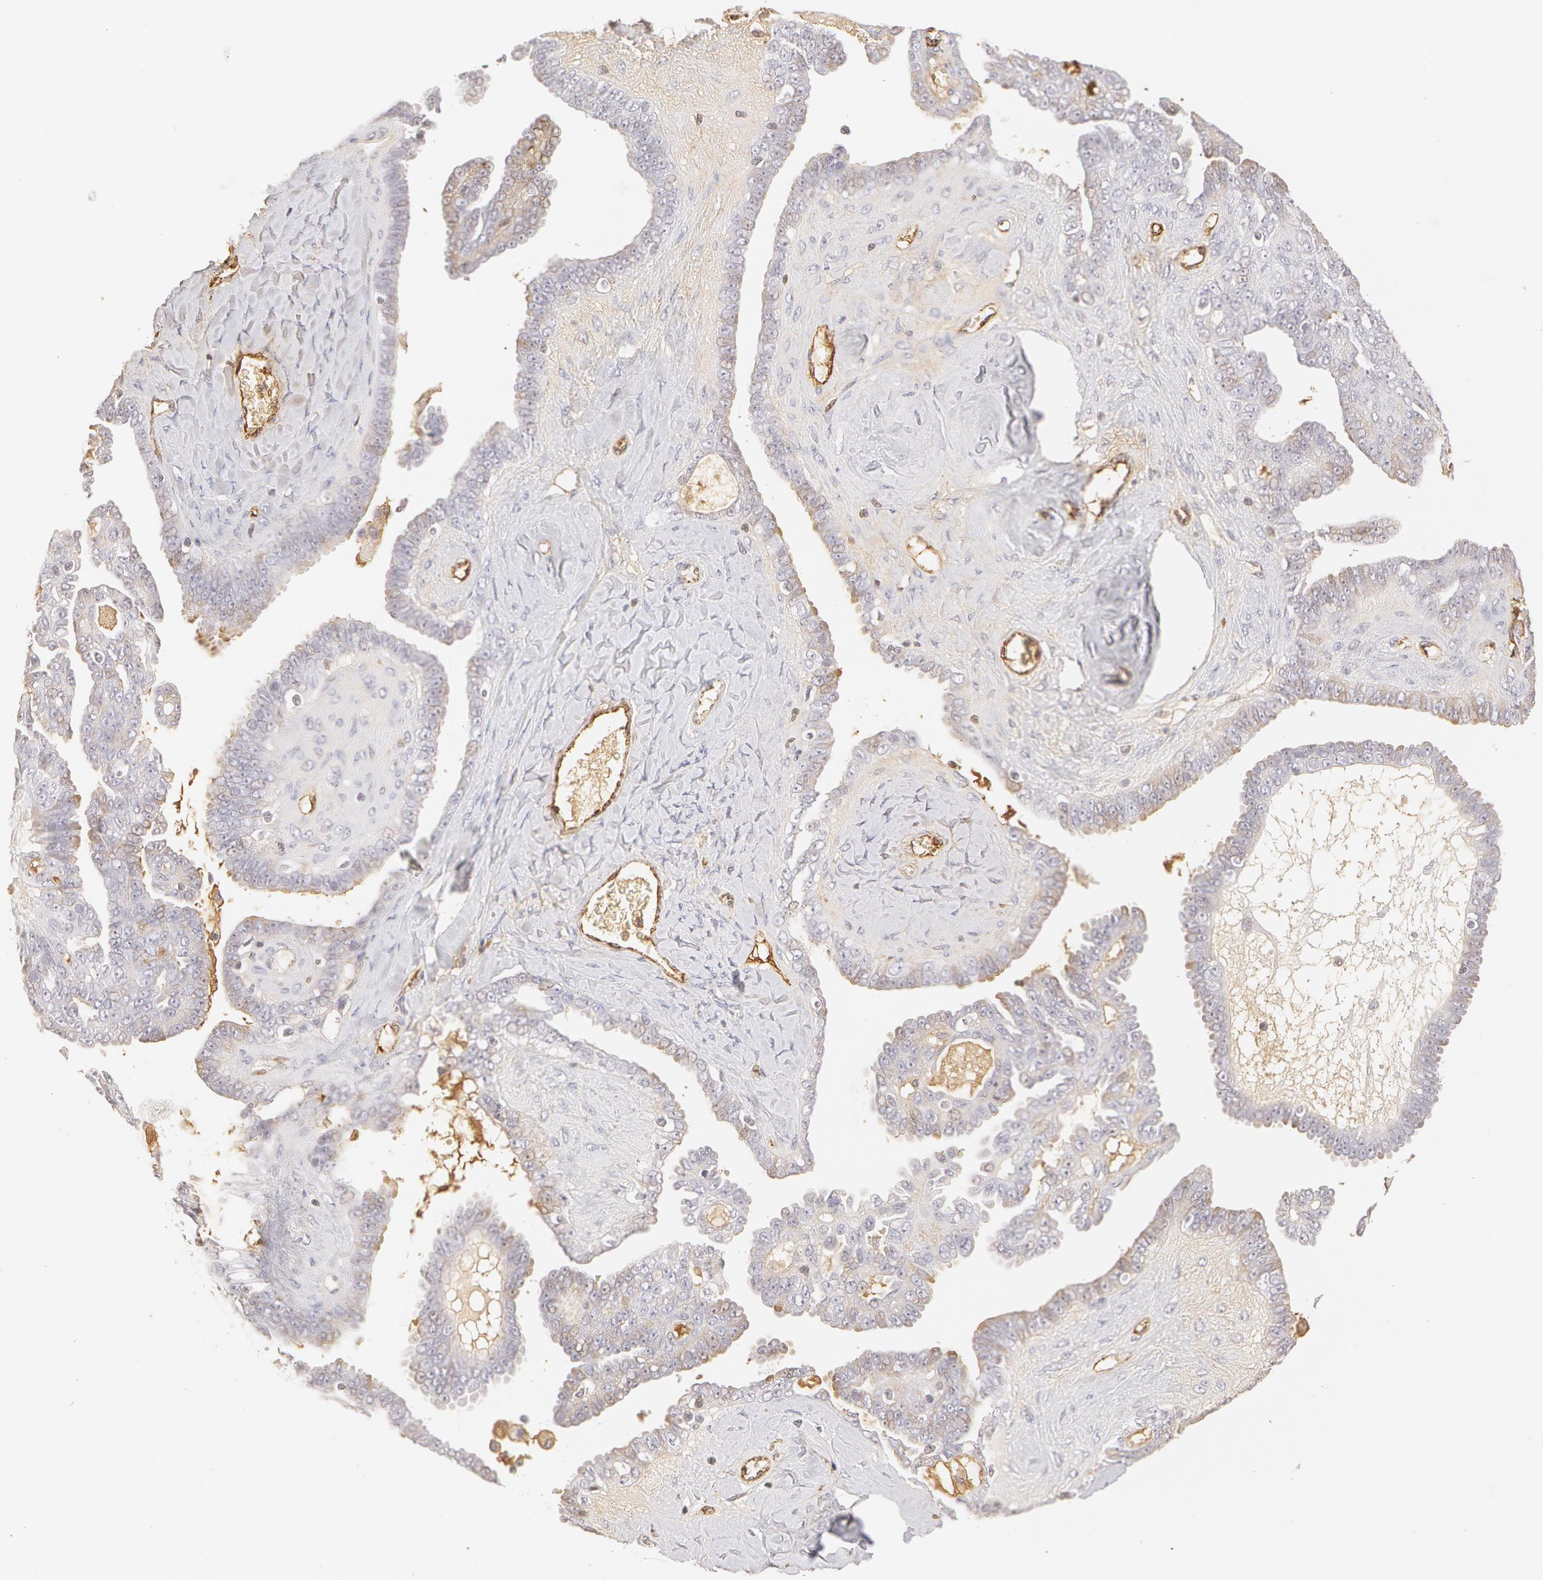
{"staining": {"intensity": "negative", "quantity": "none", "location": "none"}, "tissue": "ovarian cancer", "cell_type": "Tumor cells", "image_type": "cancer", "snomed": [{"axis": "morphology", "description": "Cystadenocarcinoma, serous, NOS"}, {"axis": "topography", "description": "Ovary"}], "caption": "Photomicrograph shows no protein staining in tumor cells of ovarian cancer (serous cystadenocarcinoma) tissue.", "gene": "VWF", "patient": {"sex": "female", "age": 71}}